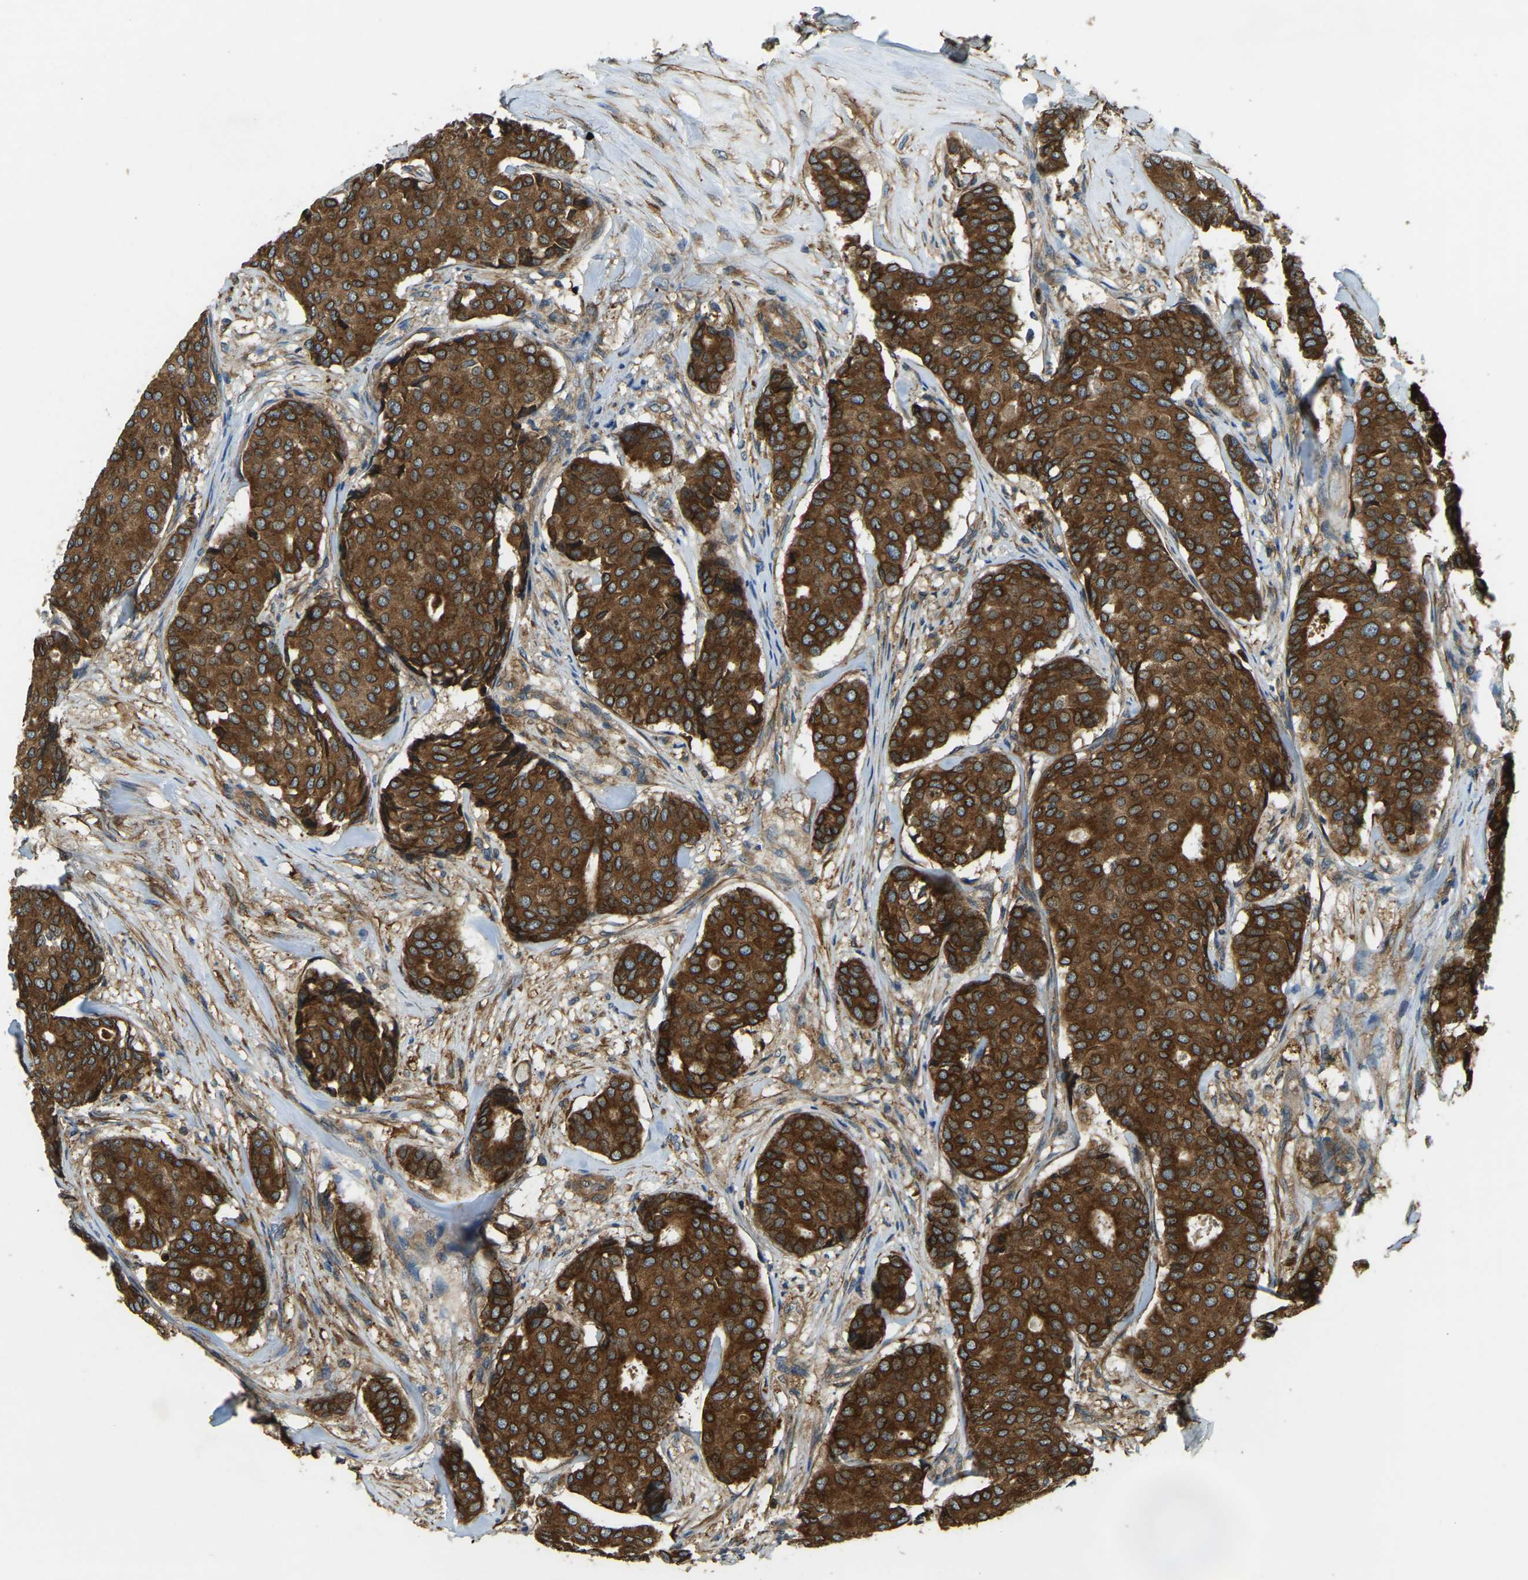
{"staining": {"intensity": "strong", "quantity": ">75%", "location": "cytoplasmic/membranous"}, "tissue": "breast cancer", "cell_type": "Tumor cells", "image_type": "cancer", "snomed": [{"axis": "morphology", "description": "Duct carcinoma"}, {"axis": "topography", "description": "Breast"}], "caption": "Immunohistochemistry staining of breast invasive ductal carcinoma, which exhibits high levels of strong cytoplasmic/membranous expression in about >75% of tumor cells indicating strong cytoplasmic/membranous protein positivity. The staining was performed using DAB (3,3'-diaminobenzidine) (brown) for protein detection and nuclei were counterstained in hematoxylin (blue).", "gene": "ERGIC1", "patient": {"sex": "female", "age": 75}}